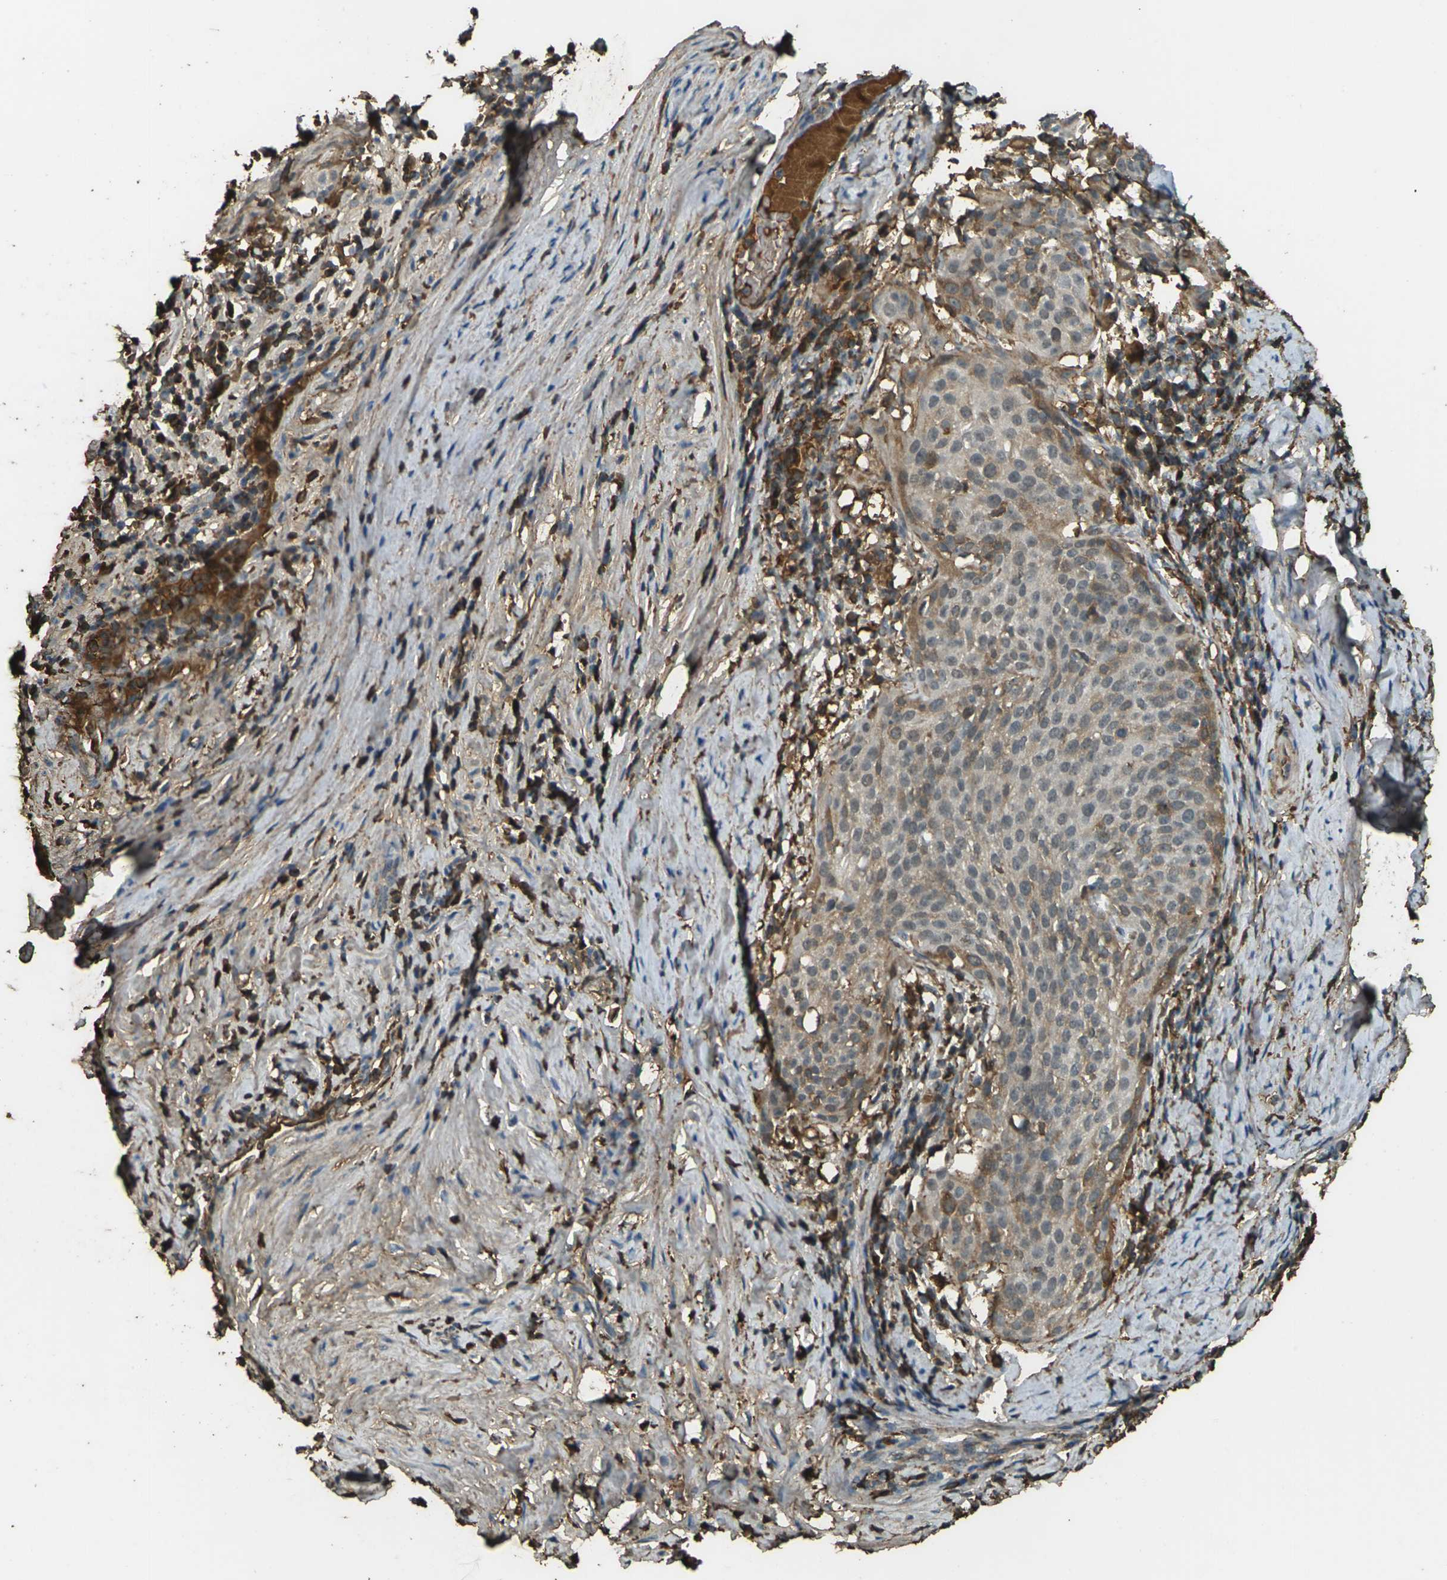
{"staining": {"intensity": "moderate", "quantity": ">75%", "location": "cytoplasmic/membranous"}, "tissue": "cervical cancer", "cell_type": "Tumor cells", "image_type": "cancer", "snomed": [{"axis": "morphology", "description": "Squamous cell carcinoma, NOS"}, {"axis": "topography", "description": "Cervix"}], "caption": "Protein expression analysis of human cervical cancer reveals moderate cytoplasmic/membranous positivity in about >75% of tumor cells.", "gene": "CYP1B1", "patient": {"sex": "female", "age": 51}}